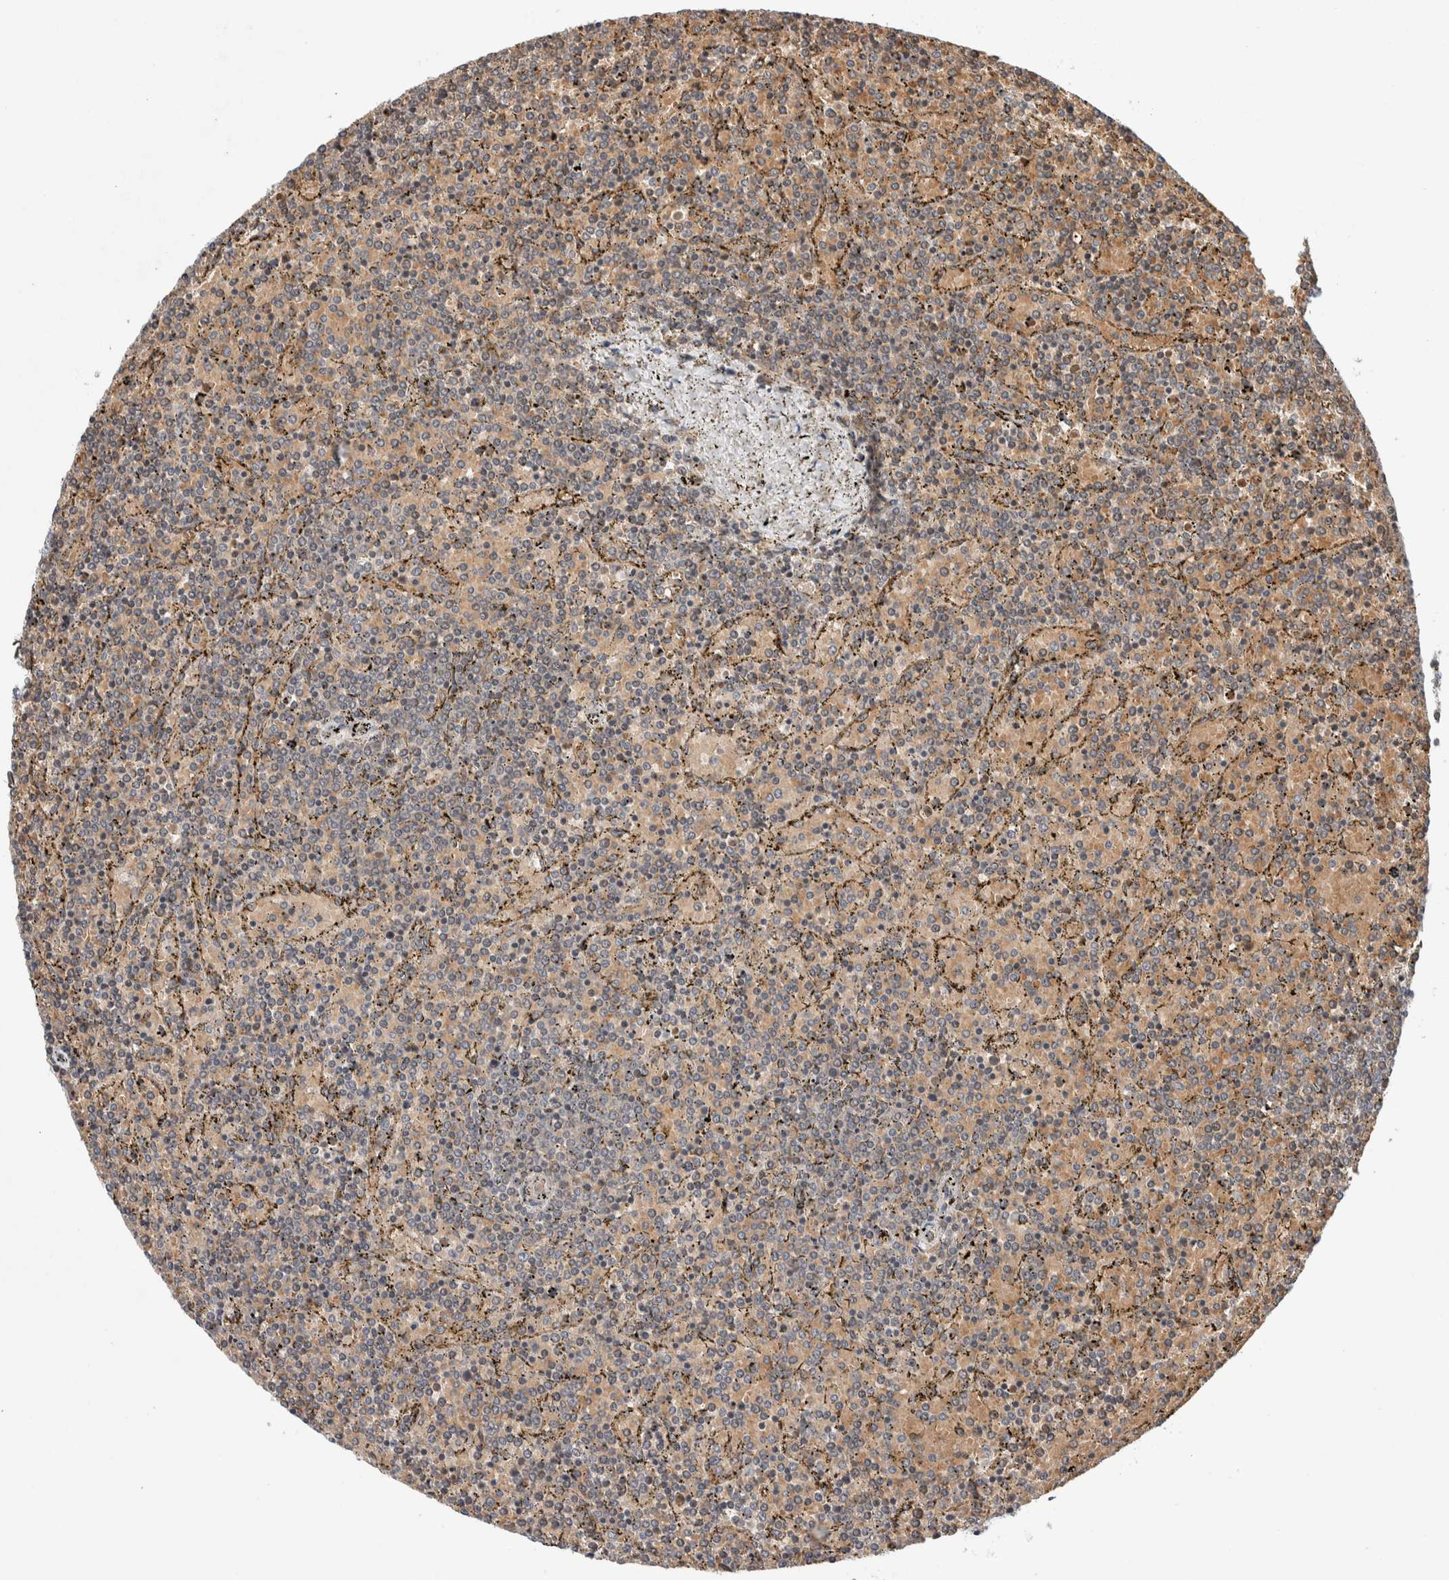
{"staining": {"intensity": "negative", "quantity": "none", "location": "none"}, "tissue": "lymphoma", "cell_type": "Tumor cells", "image_type": "cancer", "snomed": [{"axis": "morphology", "description": "Malignant lymphoma, non-Hodgkin's type, Low grade"}, {"axis": "topography", "description": "Spleen"}], "caption": "Protein analysis of low-grade malignant lymphoma, non-Hodgkin's type shows no significant staining in tumor cells.", "gene": "KCNK1", "patient": {"sex": "female", "age": 77}}